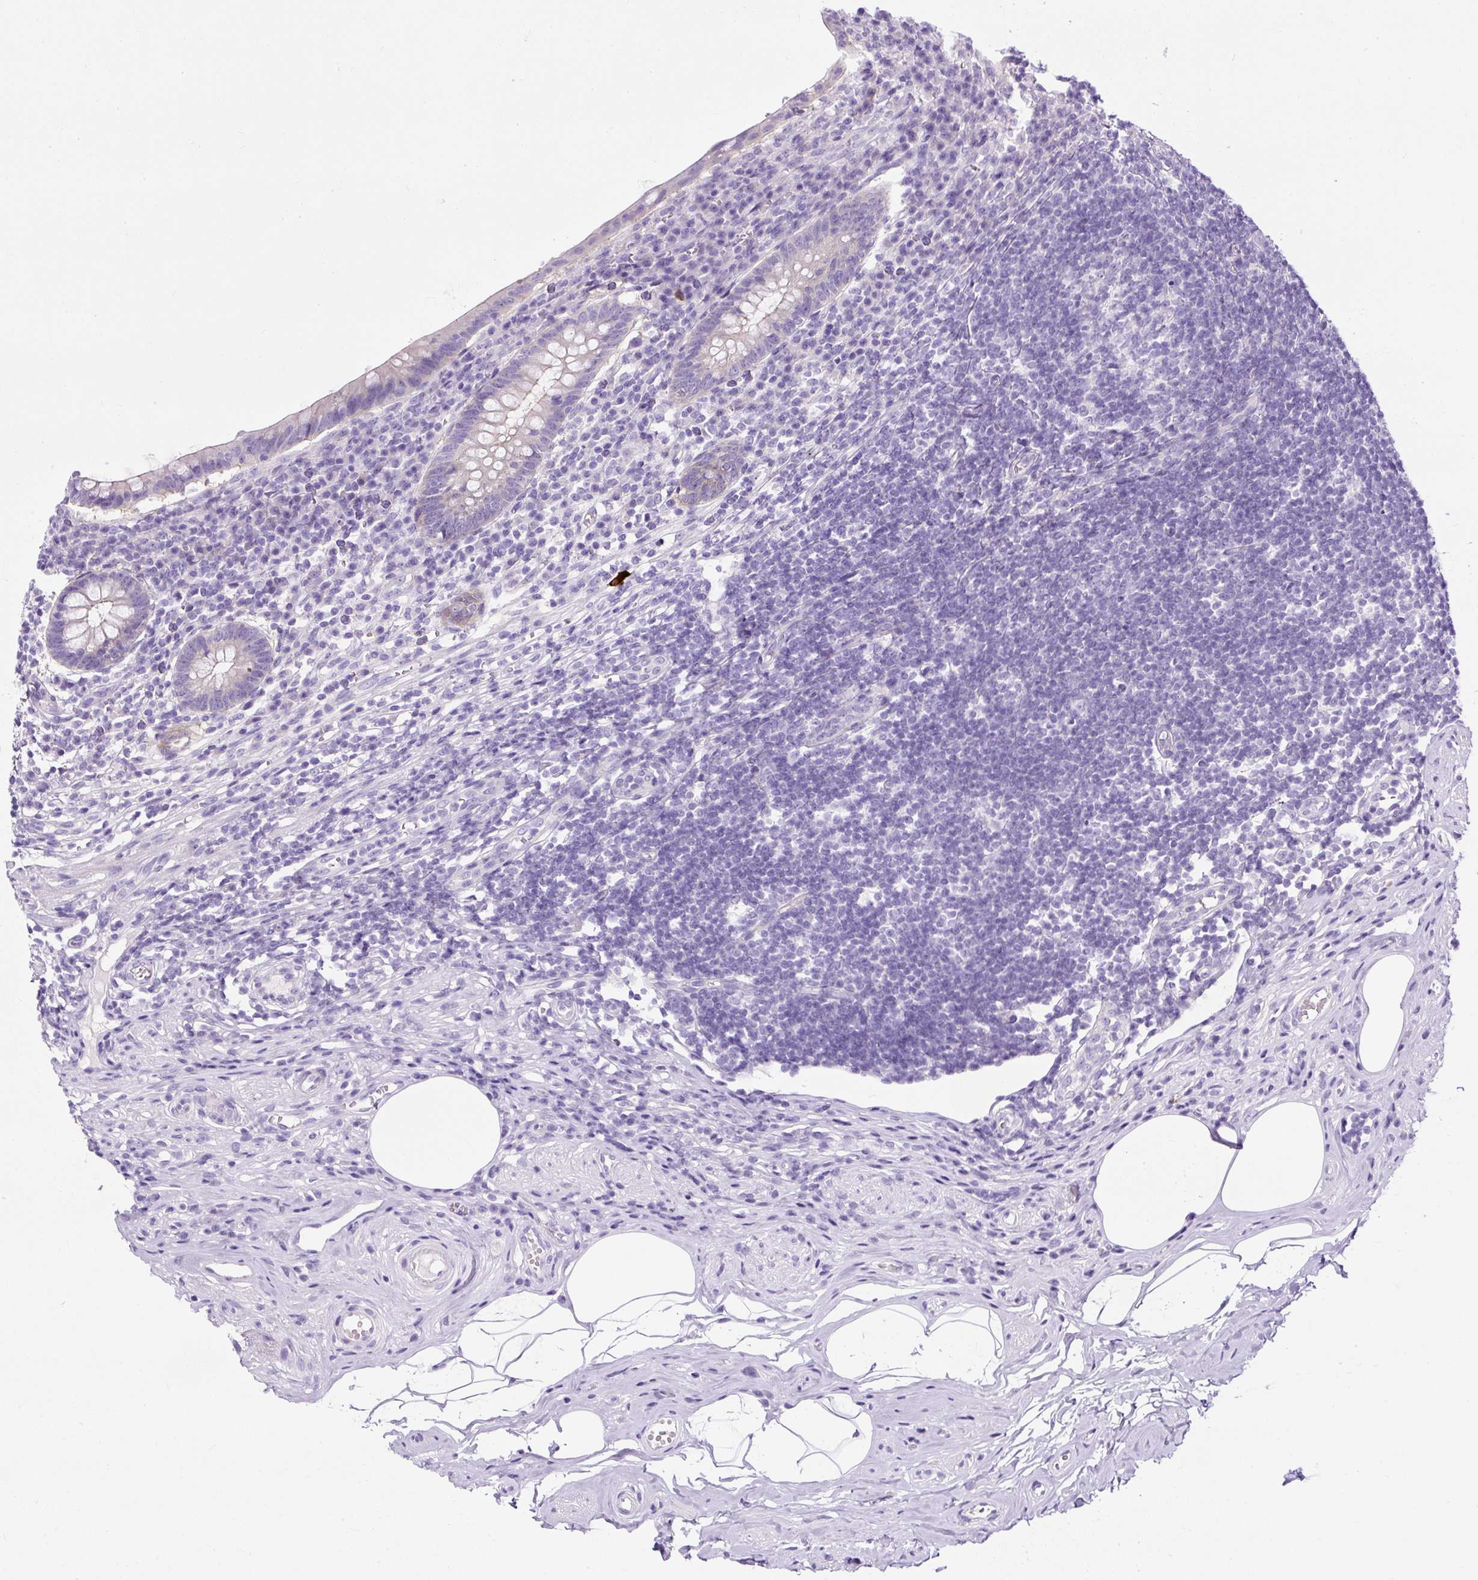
{"staining": {"intensity": "weak", "quantity": "<25%", "location": "cytoplasmic/membranous"}, "tissue": "appendix", "cell_type": "Glandular cells", "image_type": "normal", "snomed": [{"axis": "morphology", "description": "Normal tissue, NOS"}, {"axis": "topography", "description": "Appendix"}], "caption": "High power microscopy histopathology image of an immunohistochemistry (IHC) histopathology image of unremarkable appendix, revealing no significant staining in glandular cells.", "gene": "STOX2", "patient": {"sex": "female", "age": 56}}